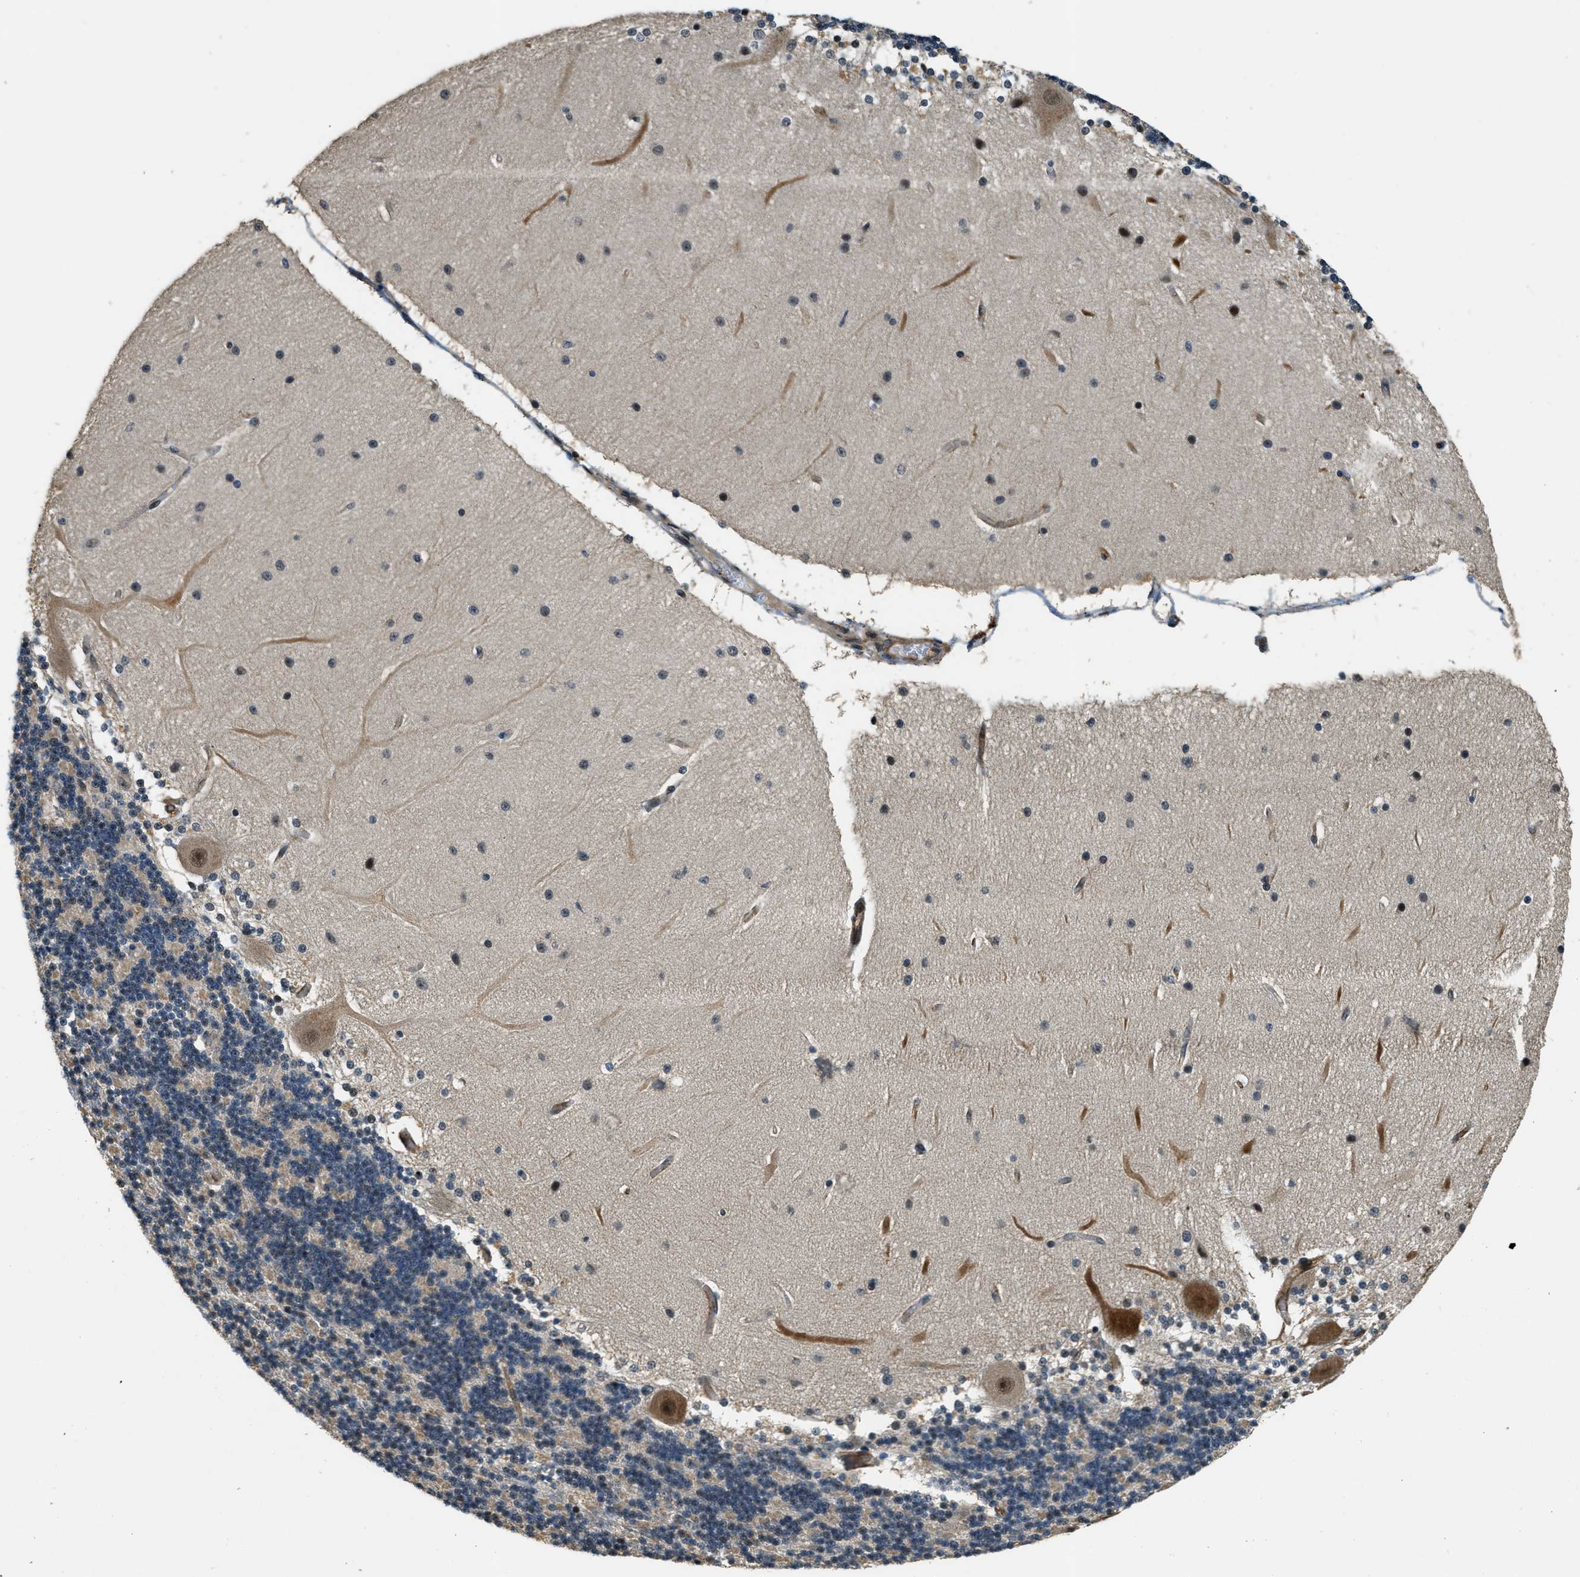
{"staining": {"intensity": "moderate", "quantity": "25%-75%", "location": "cytoplasmic/membranous"}, "tissue": "cerebellum", "cell_type": "Cells in granular layer", "image_type": "normal", "snomed": [{"axis": "morphology", "description": "Normal tissue, NOS"}, {"axis": "topography", "description": "Cerebellum"}], "caption": "Immunohistochemistry (DAB) staining of benign human cerebellum displays moderate cytoplasmic/membranous protein expression in approximately 25%-75% of cells in granular layer.", "gene": "MED21", "patient": {"sex": "female", "age": 54}}